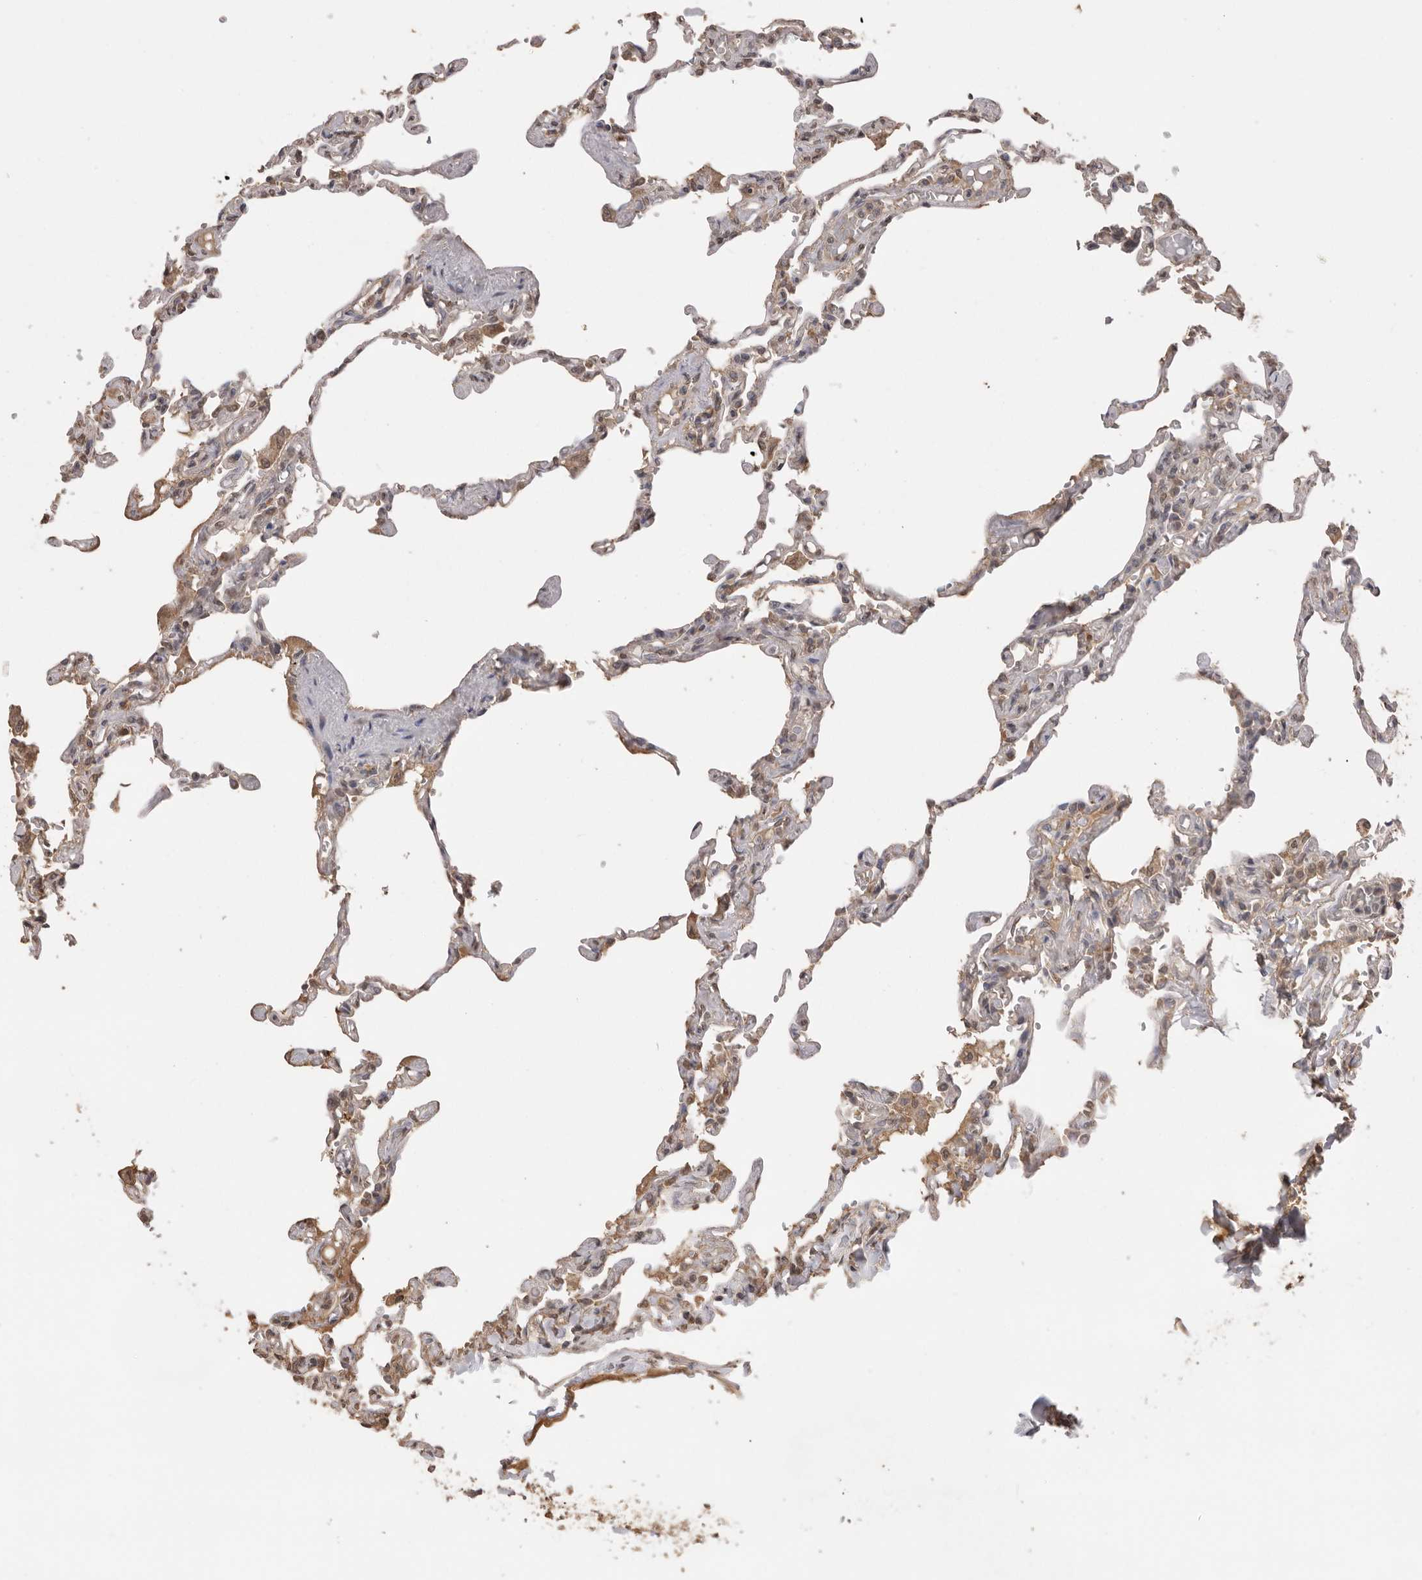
{"staining": {"intensity": "moderate", "quantity": "25%-75%", "location": "cytoplasmic/membranous"}, "tissue": "lung", "cell_type": "Alveolar cells", "image_type": "normal", "snomed": [{"axis": "morphology", "description": "Normal tissue, NOS"}, {"axis": "topography", "description": "Lung"}], "caption": "The photomicrograph displays staining of normal lung, revealing moderate cytoplasmic/membranous protein expression (brown color) within alveolar cells. Immunohistochemistry (ihc) stains the protein of interest in brown and the nuclei are stained blue.", "gene": "JAG2", "patient": {"sex": "male", "age": 21}}